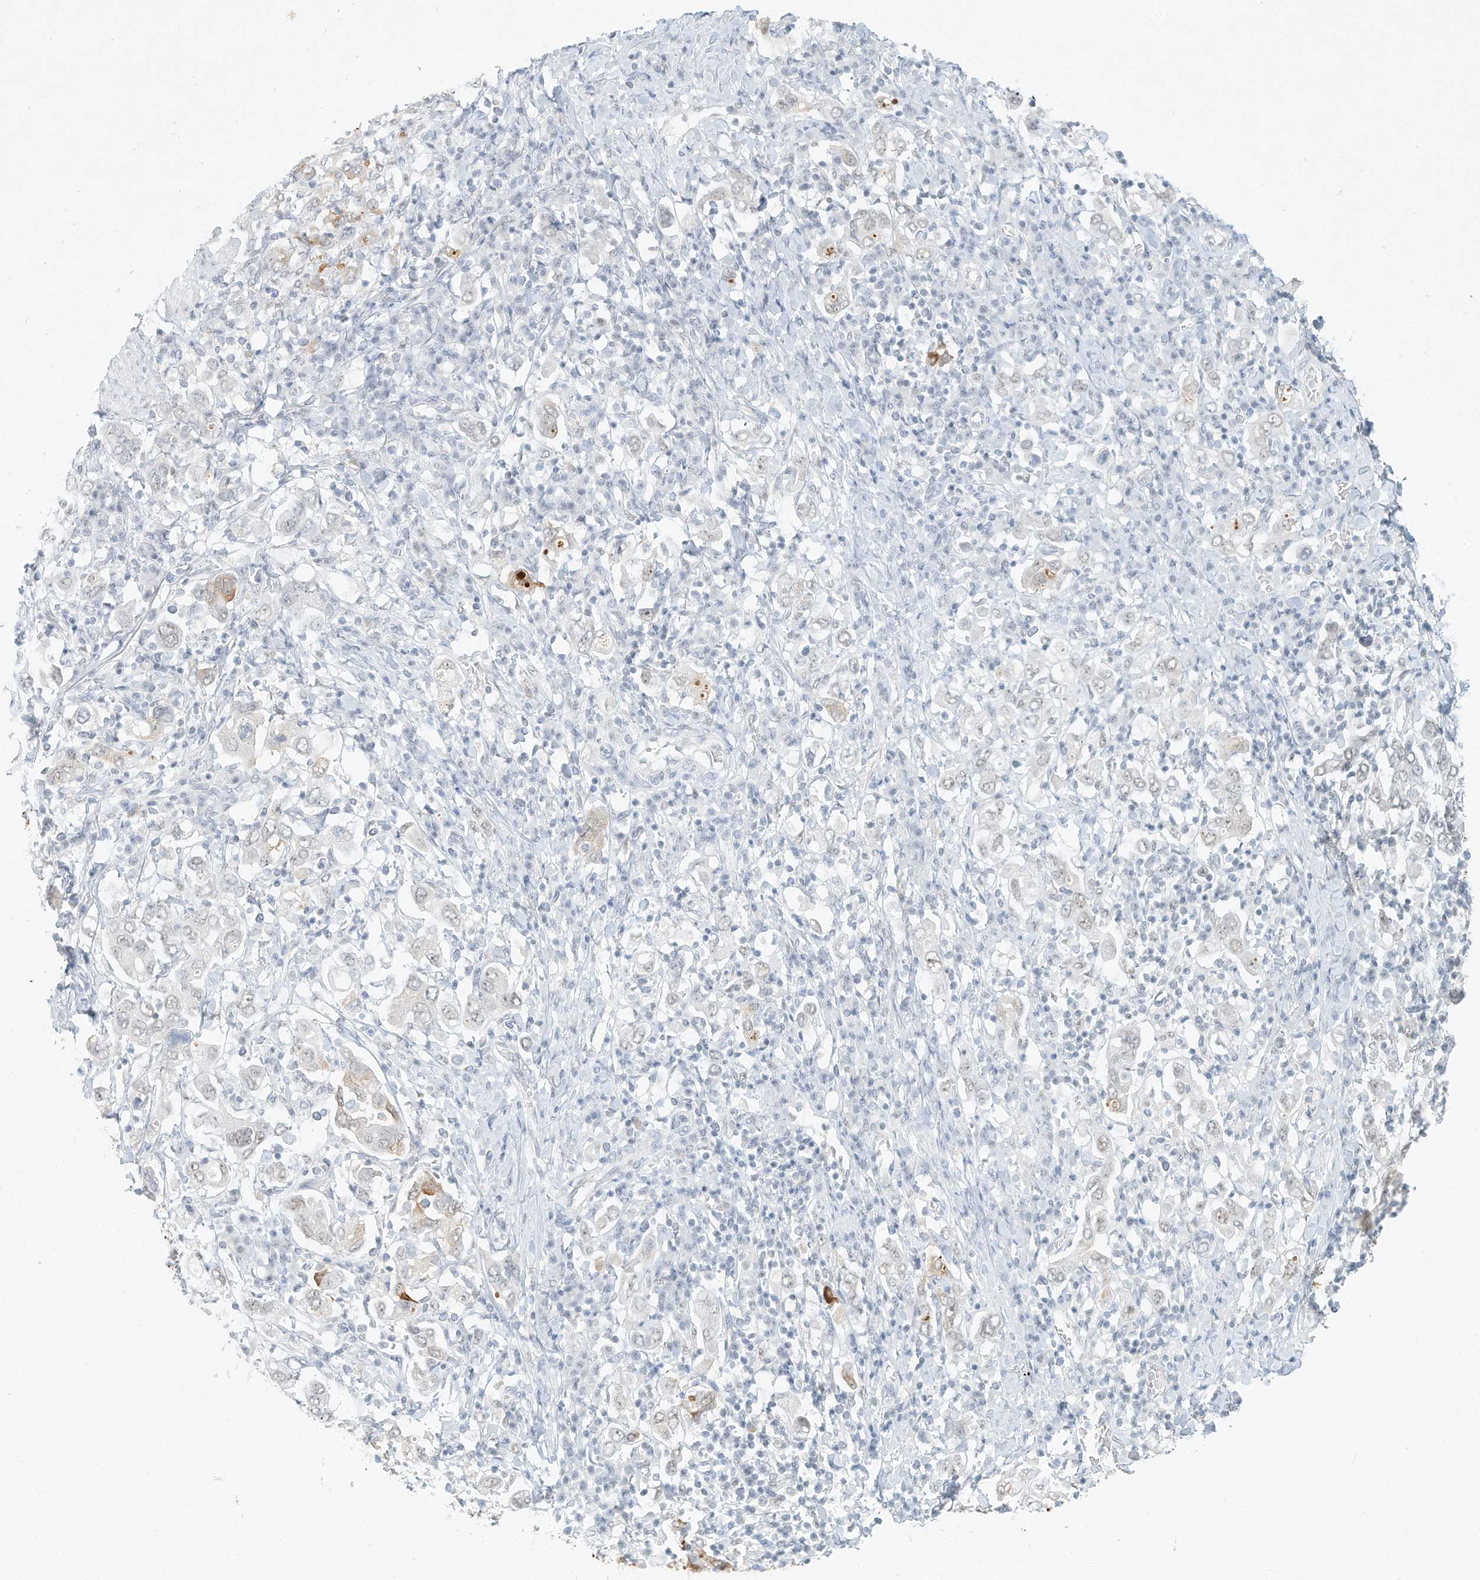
{"staining": {"intensity": "negative", "quantity": "none", "location": "none"}, "tissue": "stomach cancer", "cell_type": "Tumor cells", "image_type": "cancer", "snomed": [{"axis": "morphology", "description": "Adenocarcinoma, NOS"}, {"axis": "topography", "description": "Stomach, upper"}], "caption": "This histopathology image is of stomach cancer stained with immunohistochemistry to label a protein in brown with the nuclei are counter-stained blue. There is no expression in tumor cells.", "gene": "PGC", "patient": {"sex": "male", "age": 62}}